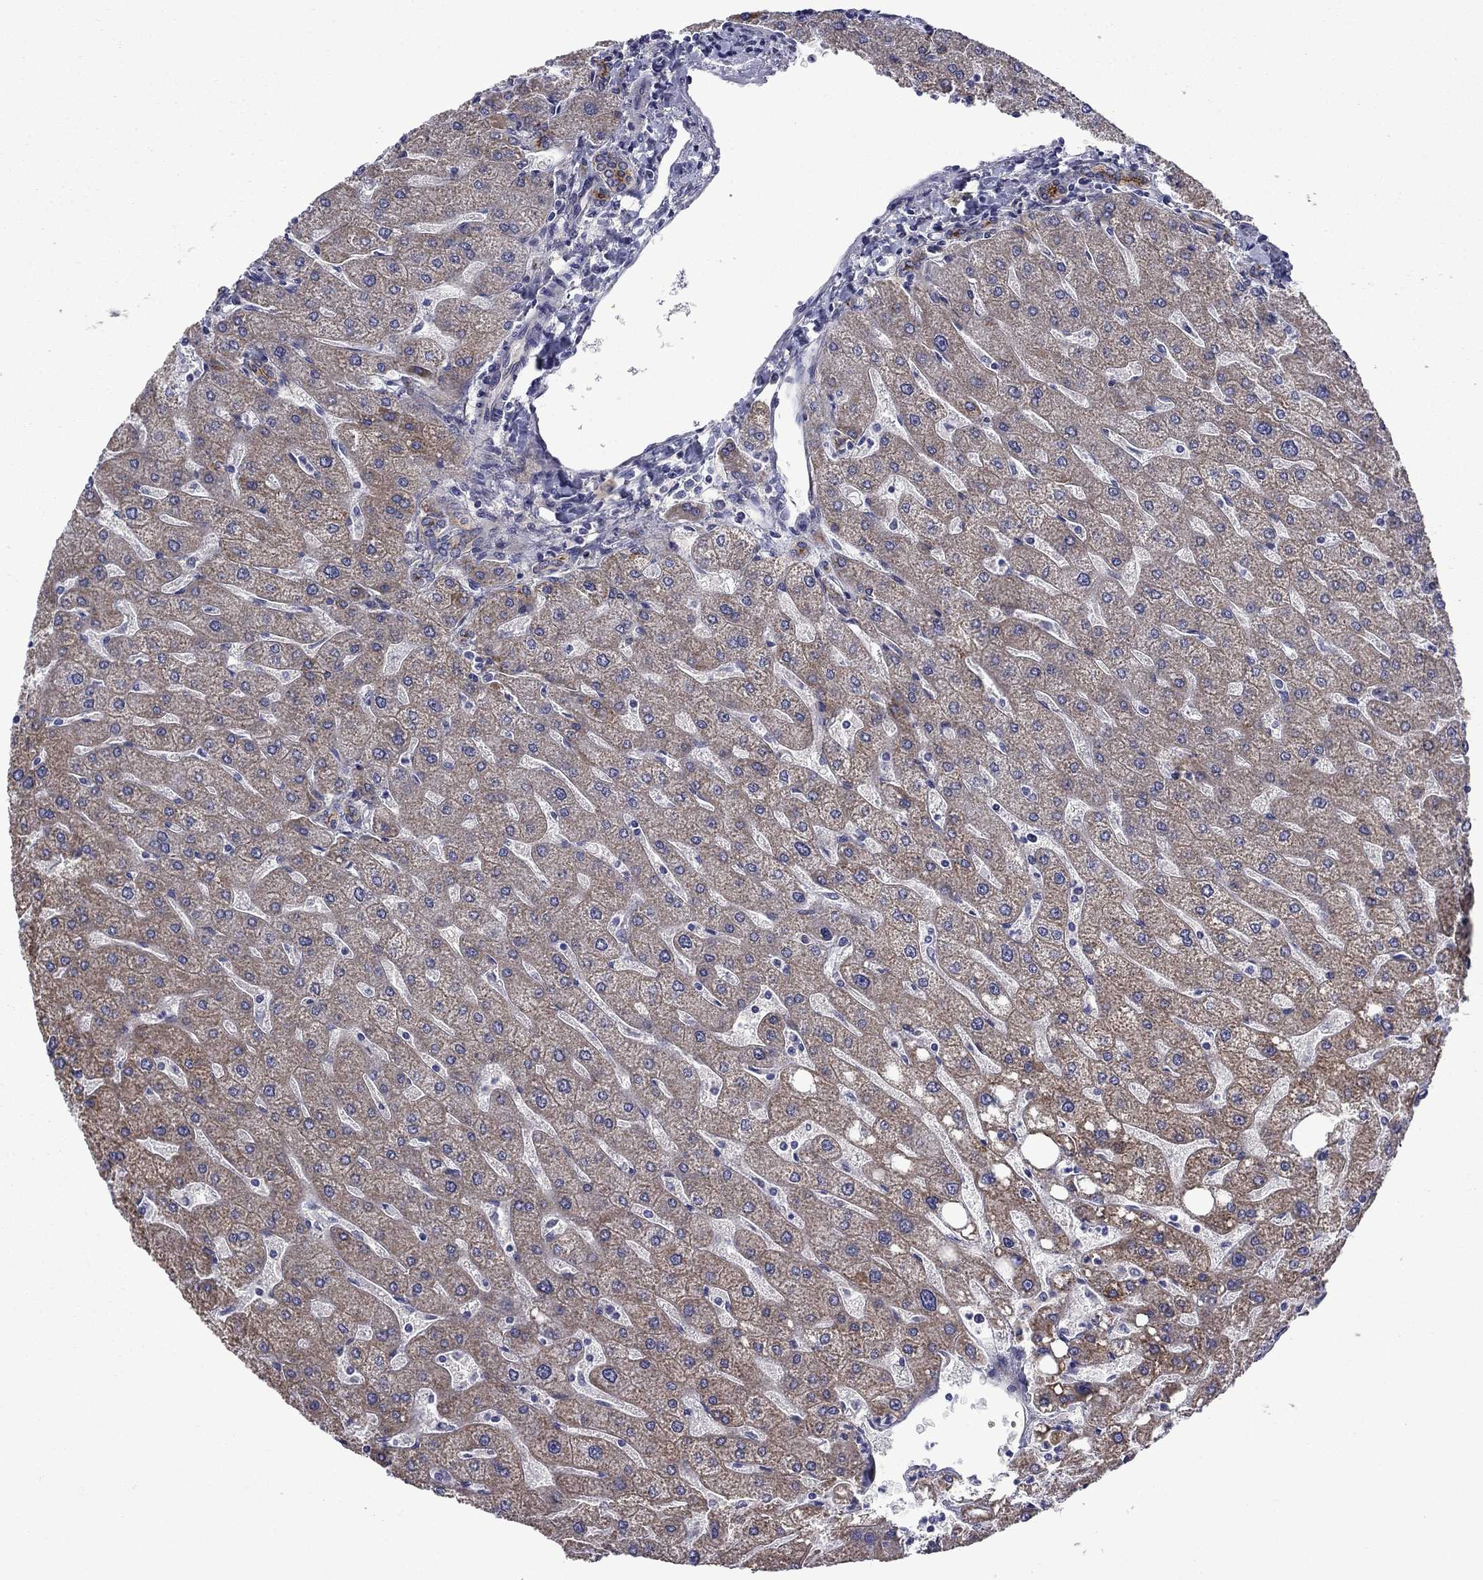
{"staining": {"intensity": "strong", "quantity": ">75%", "location": "cytoplasmic/membranous"}, "tissue": "liver", "cell_type": "Cholangiocytes", "image_type": "normal", "snomed": [{"axis": "morphology", "description": "Normal tissue, NOS"}, {"axis": "topography", "description": "Liver"}], "caption": "Human liver stained with a brown dye exhibits strong cytoplasmic/membranous positive staining in about >75% of cholangiocytes.", "gene": "LMO7", "patient": {"sex": "male", "age": 67}}